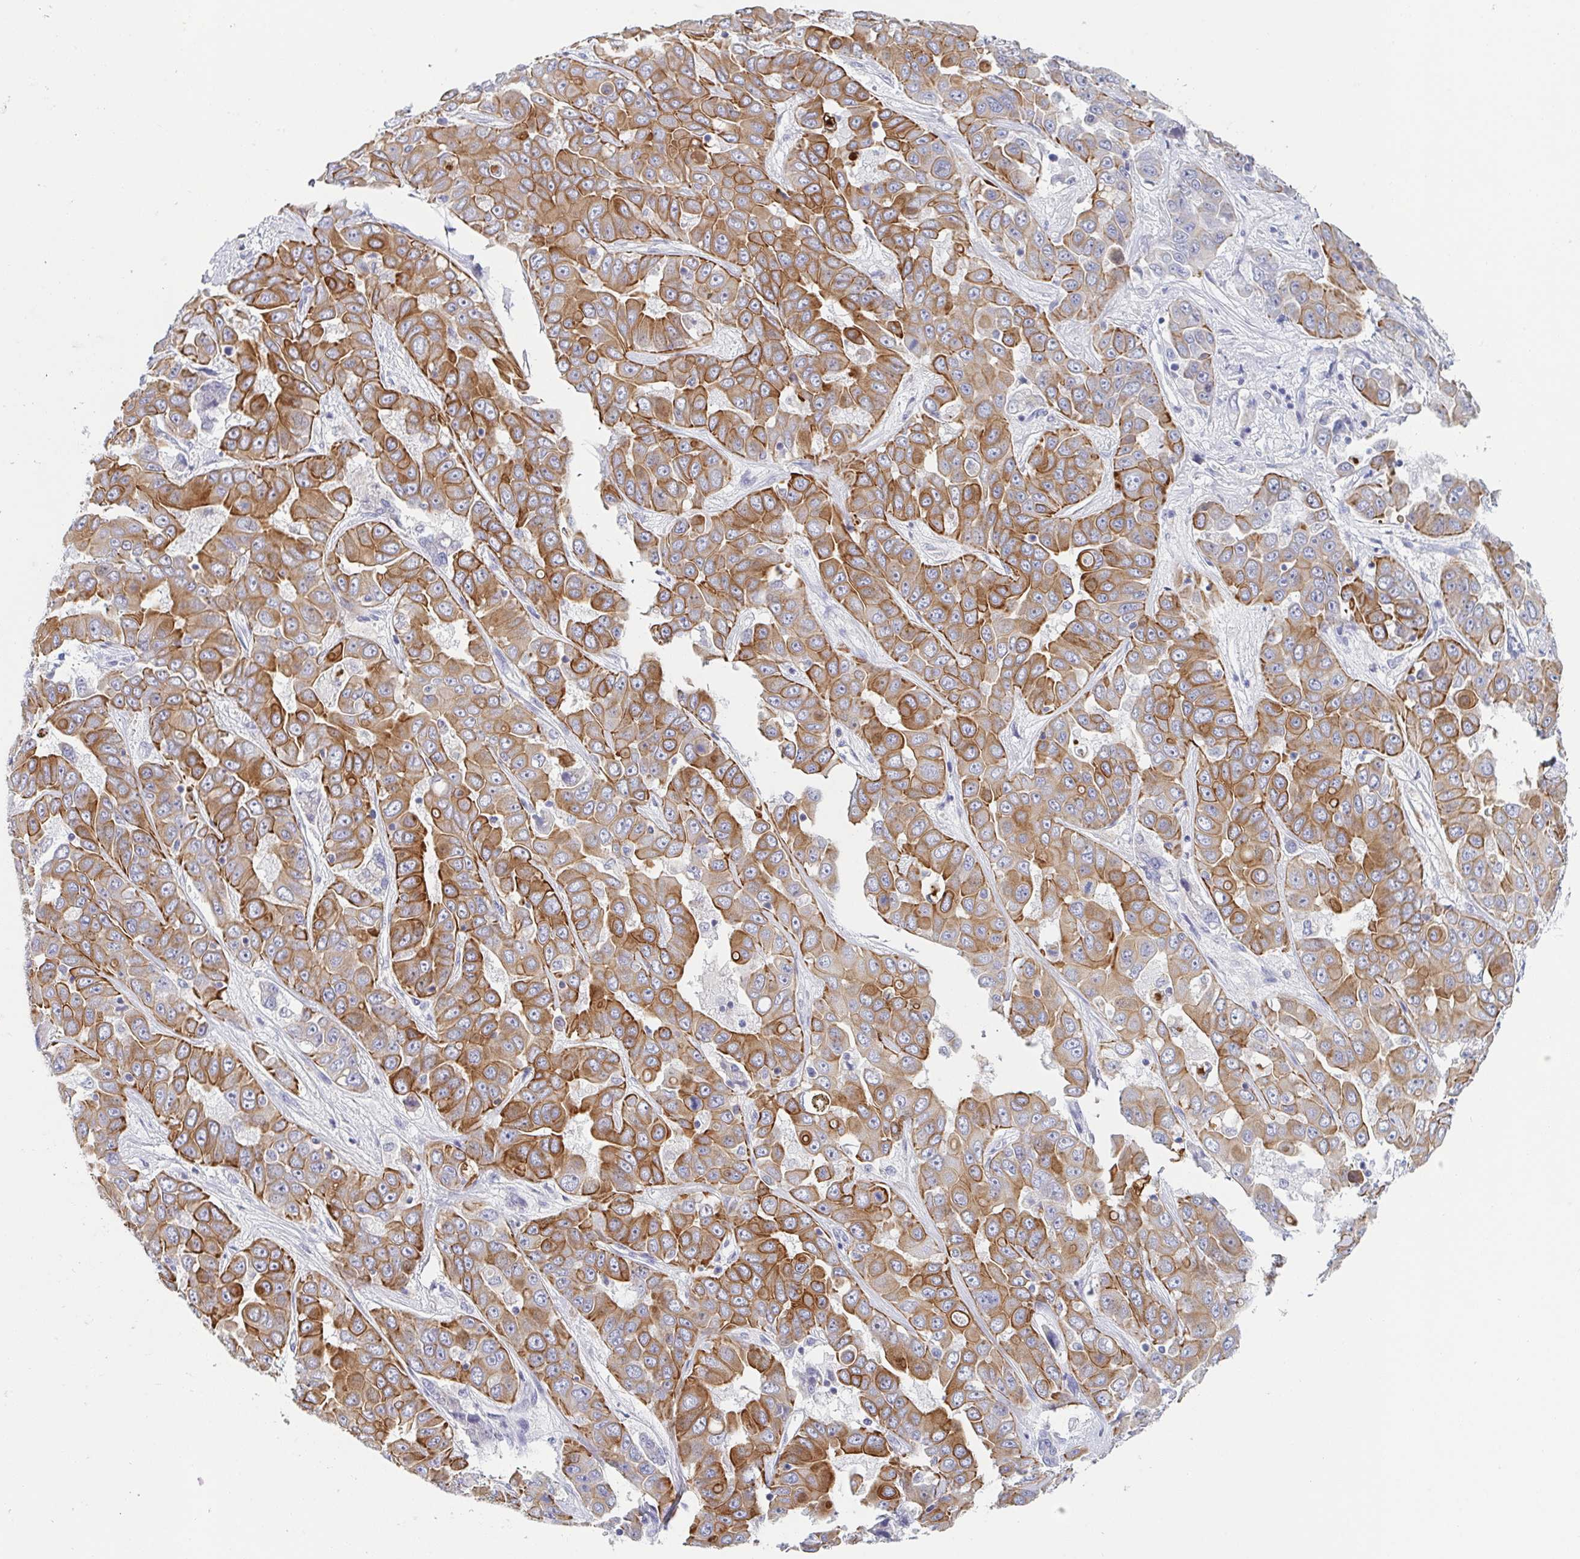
{"staining": {"intensity": "moderate", "quantity": ">75%", "location": "cytoplasmic/membranous"}, "tissue": "liver cancer", "cell_type": "Tumor cells", "image_type": "cancer", "snomed": [{"axis": "morphology", "description": "Cholangiocarcinoma"}, {"axis": "topography", "description": "Liver"}], "caption": "Protein staining displays moderate cytoplasmic/membranous positivity in approximately >75% of tumor cells in cholangiocarcinoma (liver). The staining was performed using DAB (3,3'-diaminobenzidine), with brown indicating positive protein expression. Nuclei are stained blue with hematoxylin.", "gene": "RHOV", "patient": {"sex": "female", "age": 52}}